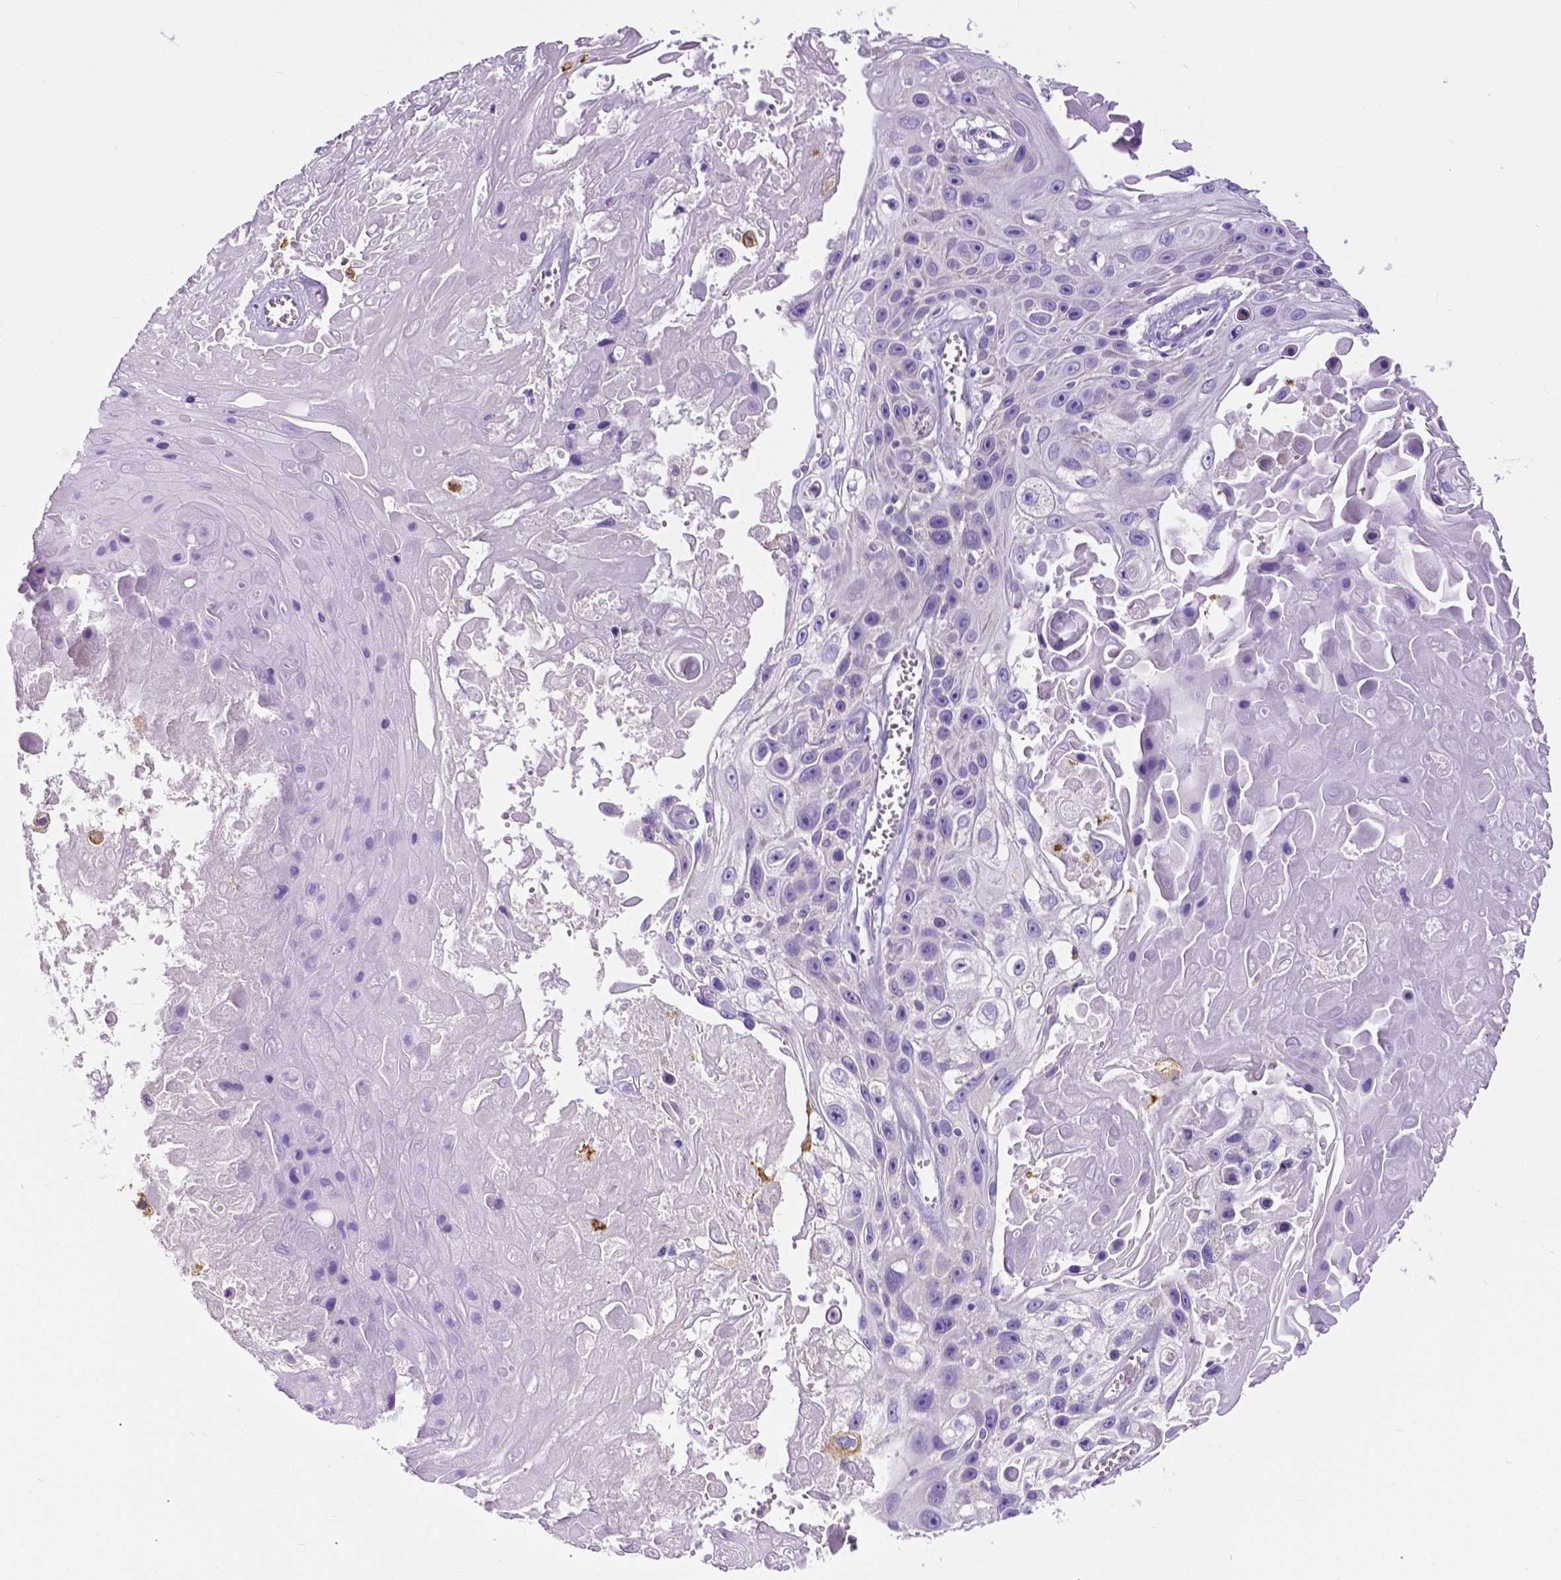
{"staining": {"intensity": "negative", "quantity": "none", "location": "none"}, "tissue": "skin cancer", "cell_type": "Tumor cells", "image_type": "cancer", "snomed": [{"axis": "morphology", "description": "Squamous cell carcinoma, NOS"}, {"axis": "topography", "description": "Skin"}], "caption": "Histopathology image shows no protein positivity in tumor cells of skin cancer (squamous cell carcinoma) tissue. Brightfield microscopy of IHC stained with DAB (3,3'-diaminobenzidine) (brown) and hematoxylin (blue), captured at high magnification.", "gene": "MMP9", "patient": {"sex": "male", "age": 82}}